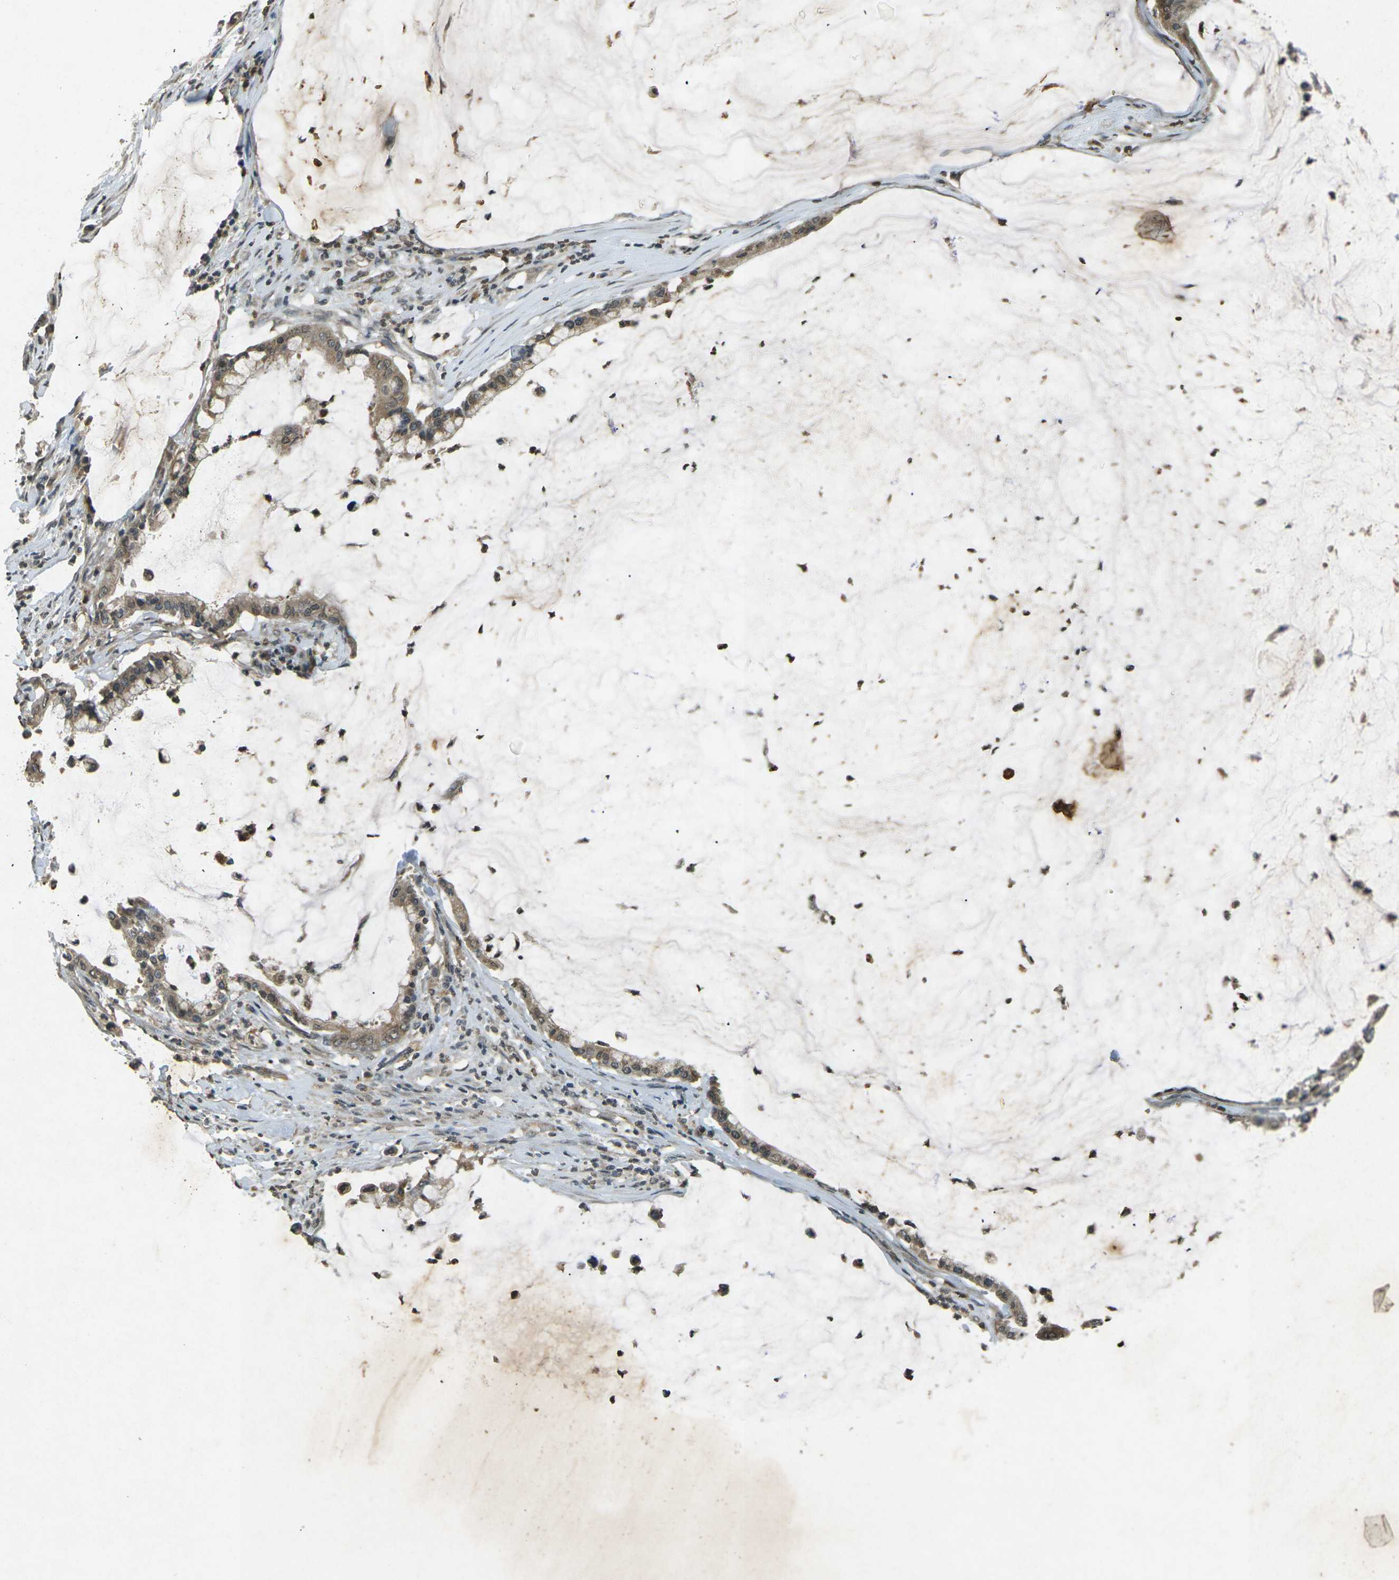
{"staining": {"intensity": "moderate", "quantity": ">75%", "location": "cytoplasmic/membranous"}, "tissue": "pancreatic cancer", "cell_type": "Tumor cells", "image_type": "cancer", "snomed": [{"axis": "morphology", "description": "Adenocarcinoma, NOS"}, {"axis": "topography", "description": "Pancreas"}], "caption": "Tumor cells display medium levels of moderate cytoplasmic/membranous staining in about >75% of cells in human pancreatic cancer.", "gene": "PDE2A", "patient": {"sex": "male", "age": 41}}